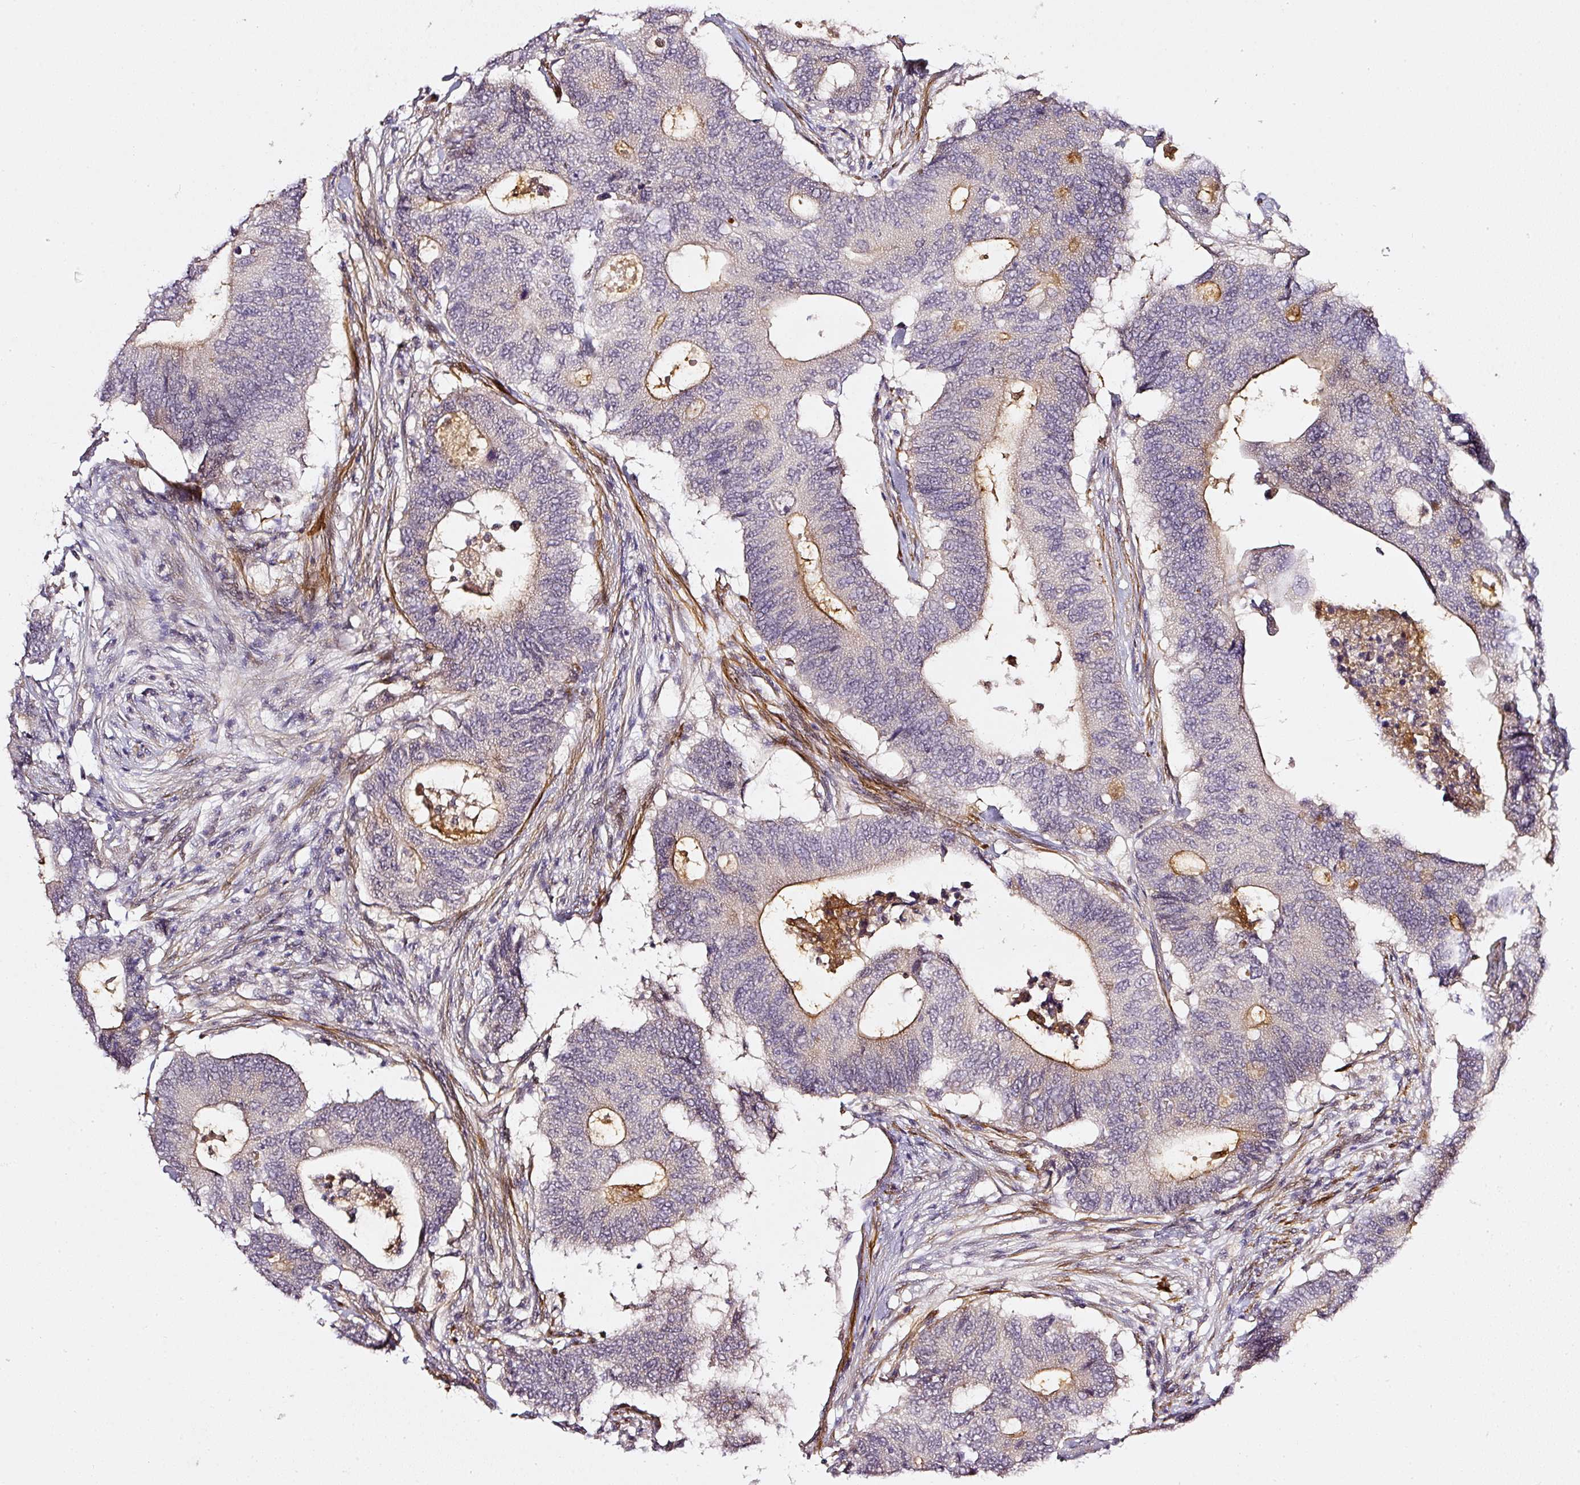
{"staining": {"intensity": "moderate", "quantity": "<25%", "location": "cytoplasmic/membranous"}, "tissue": "colorectal cancer", "cell_type": "Tumor cells", "image_type": "cancer", "snomed": [{"axis": "morphology", "description": "Adenocarcinoma, NOS"}, {"axis": "topography", "description": "Colon"}], "caption": "Colorectal cancer stained for a protein (brown) demonstrates moderate cytoplasmic/membranous positive expression in approximately <25% of tumor cells.", "gene": "TOGARAM1", "patient": {"sex": "male", "age": 71}}